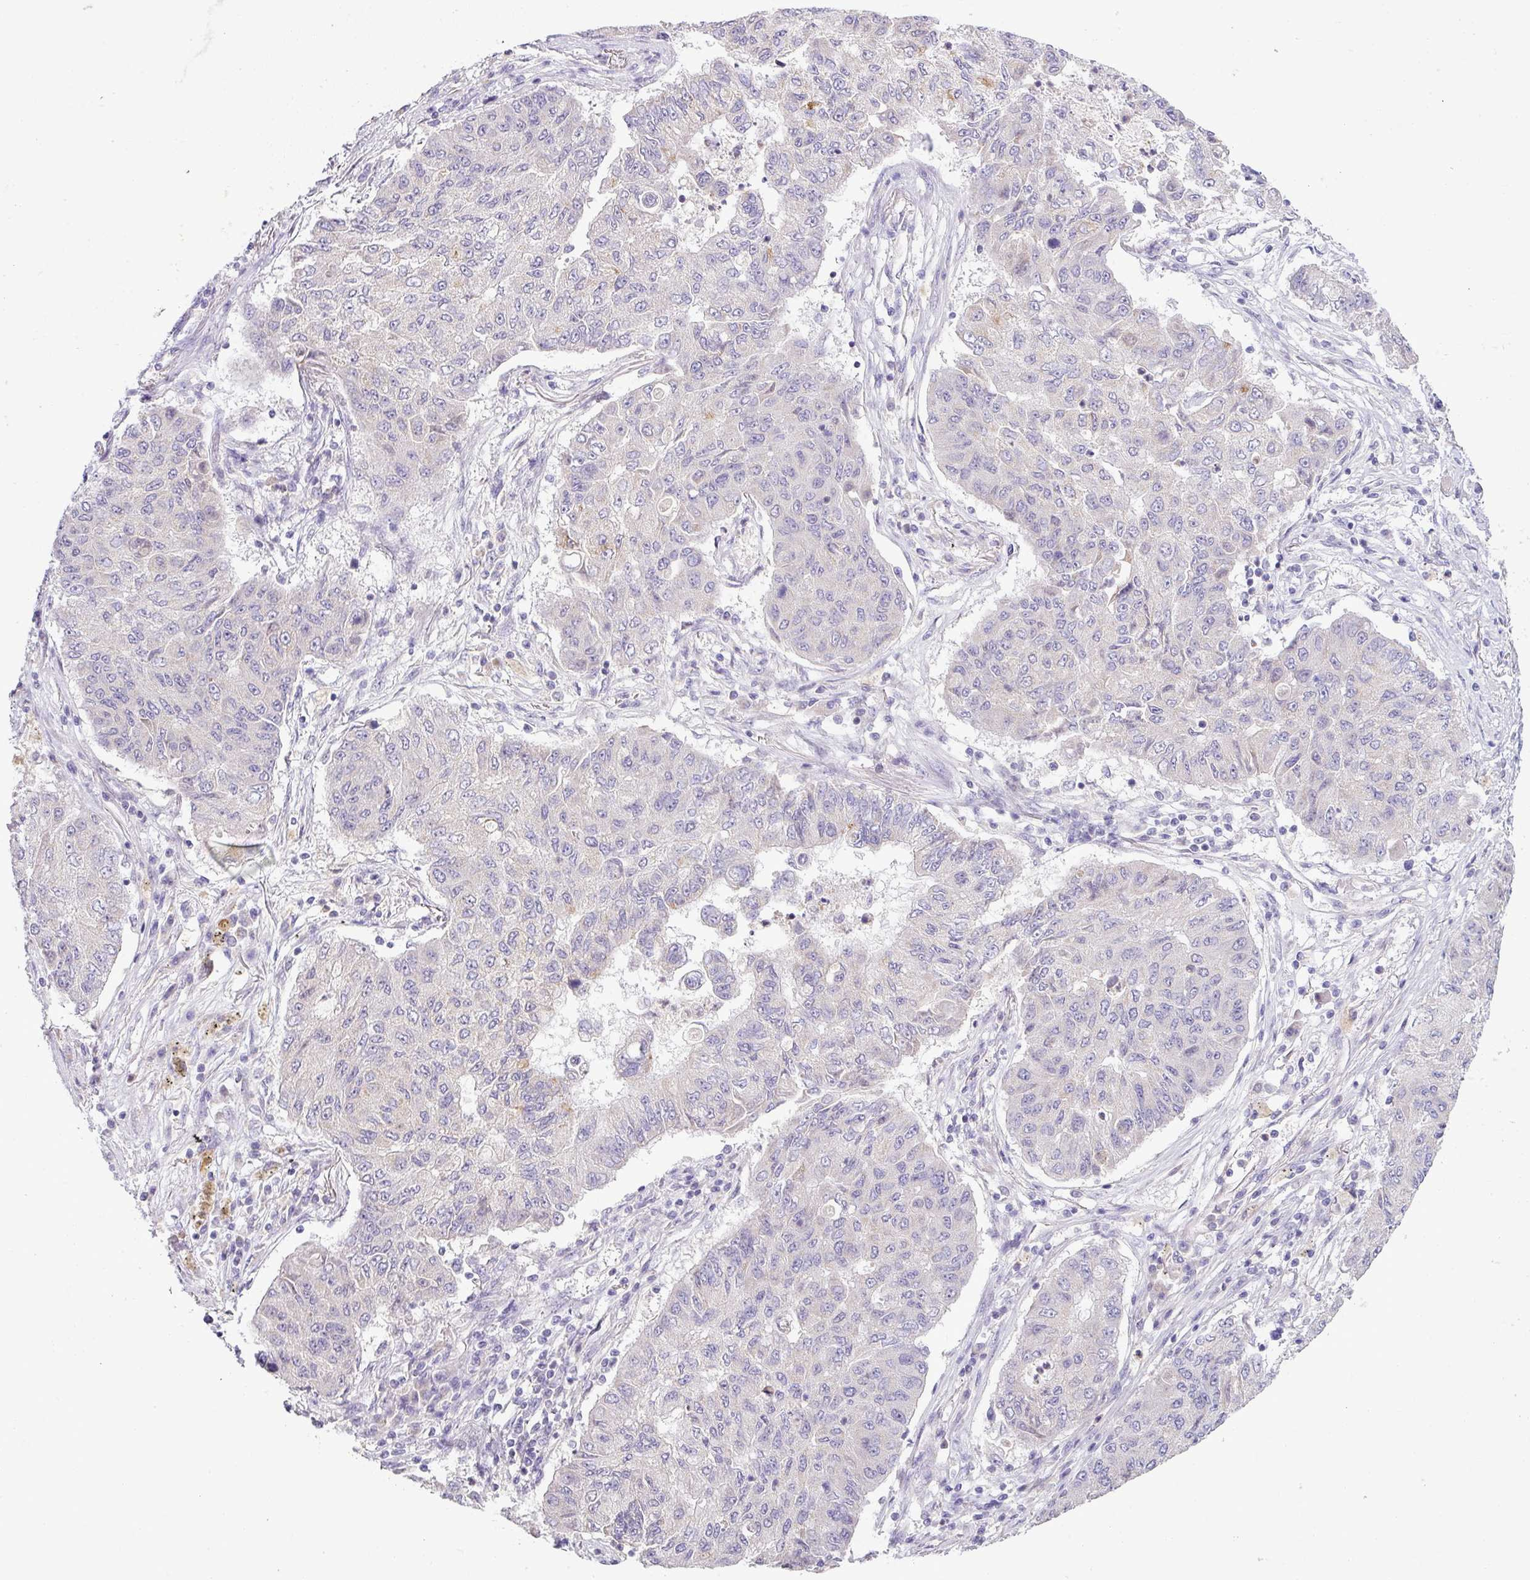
{"staining": {"intensity": "negative", "quantity": "none", "location": "none"}, "tissue": "lung cancer", "cell_type": "Tumor cells", "image_type": "cancer", "snomed": [{"axis": "morphology", "description": "Squamous cell carcinoma, NOS"}, {"axis": "topography", "description": "Lung"}], "caption": "Lung cancer (squamous cell carcinoma) stained for a protein using IHC demonstrates no positivity tumor cells.", "gene": "HBEGF", "patient": {"sex": "male", "age": 74}}